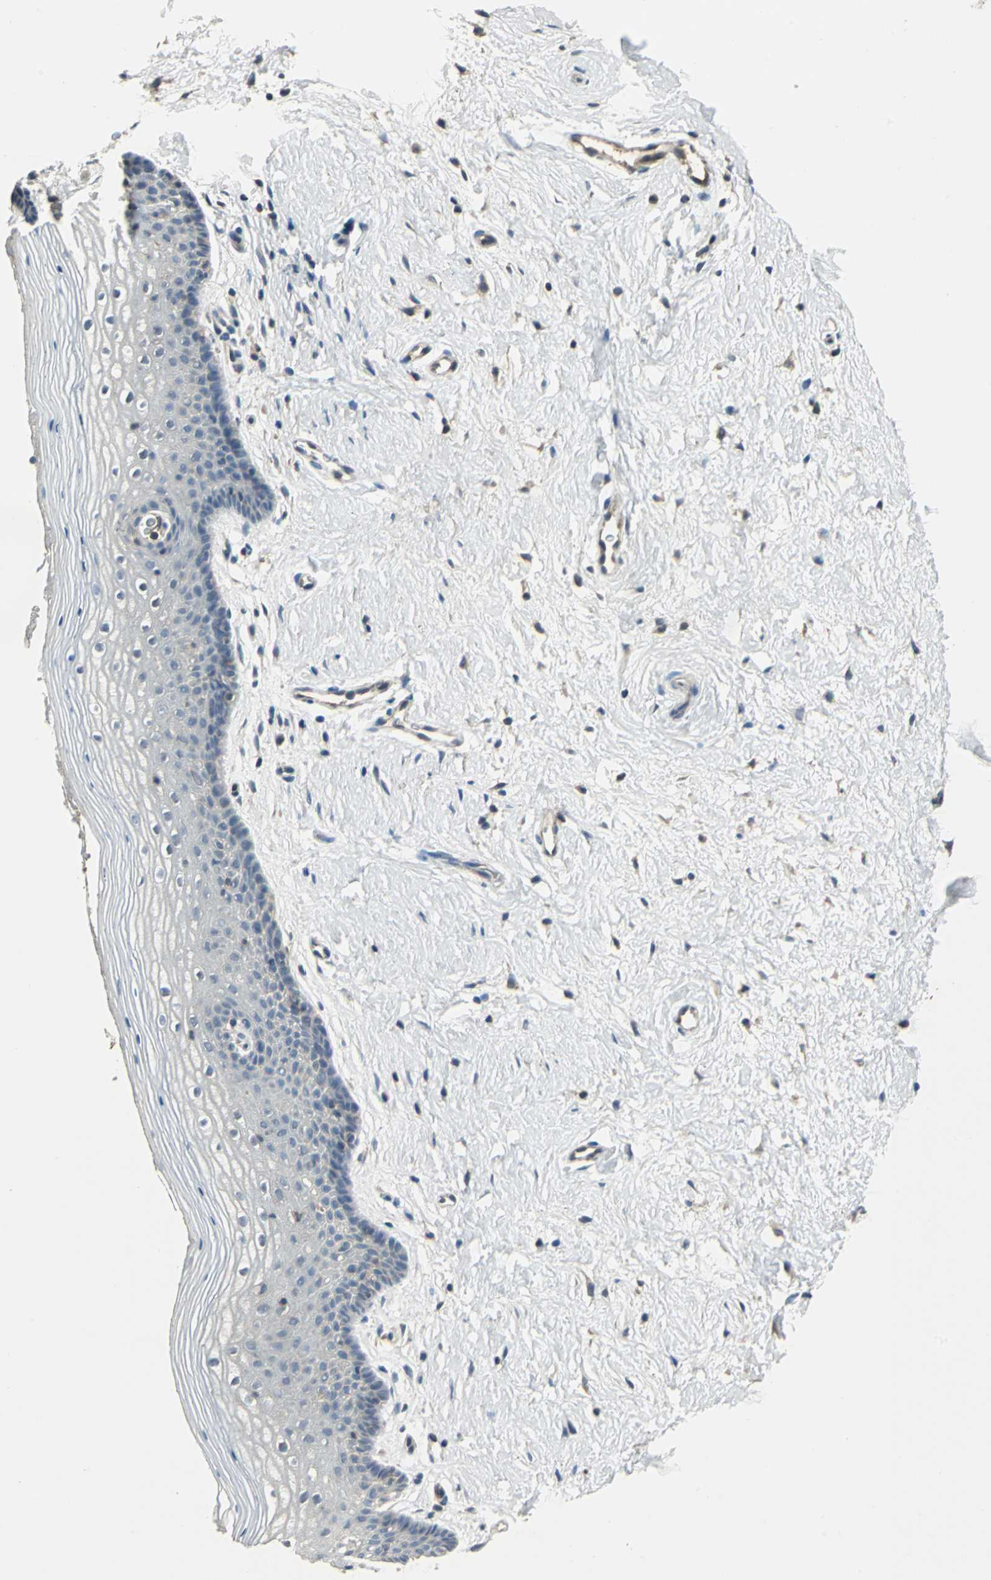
{"staining": {"intensity": "negative", "quantity": "none", "location": "none"}, "tissue": "vagina", "cell_type": "Squamous epithelial cells", "image_type": "normal", "snomed": [{"axis": "morphology", "description": "Normal tissue, NOS"}, {"axis": "topography", "description": "Vagina"}], "caption": "The photomicrograph shows no staining of squamous epithelial cells in benign vagina.", "gene": "RAPGEF1", "patient": {"sex": "female", "age": 46}}